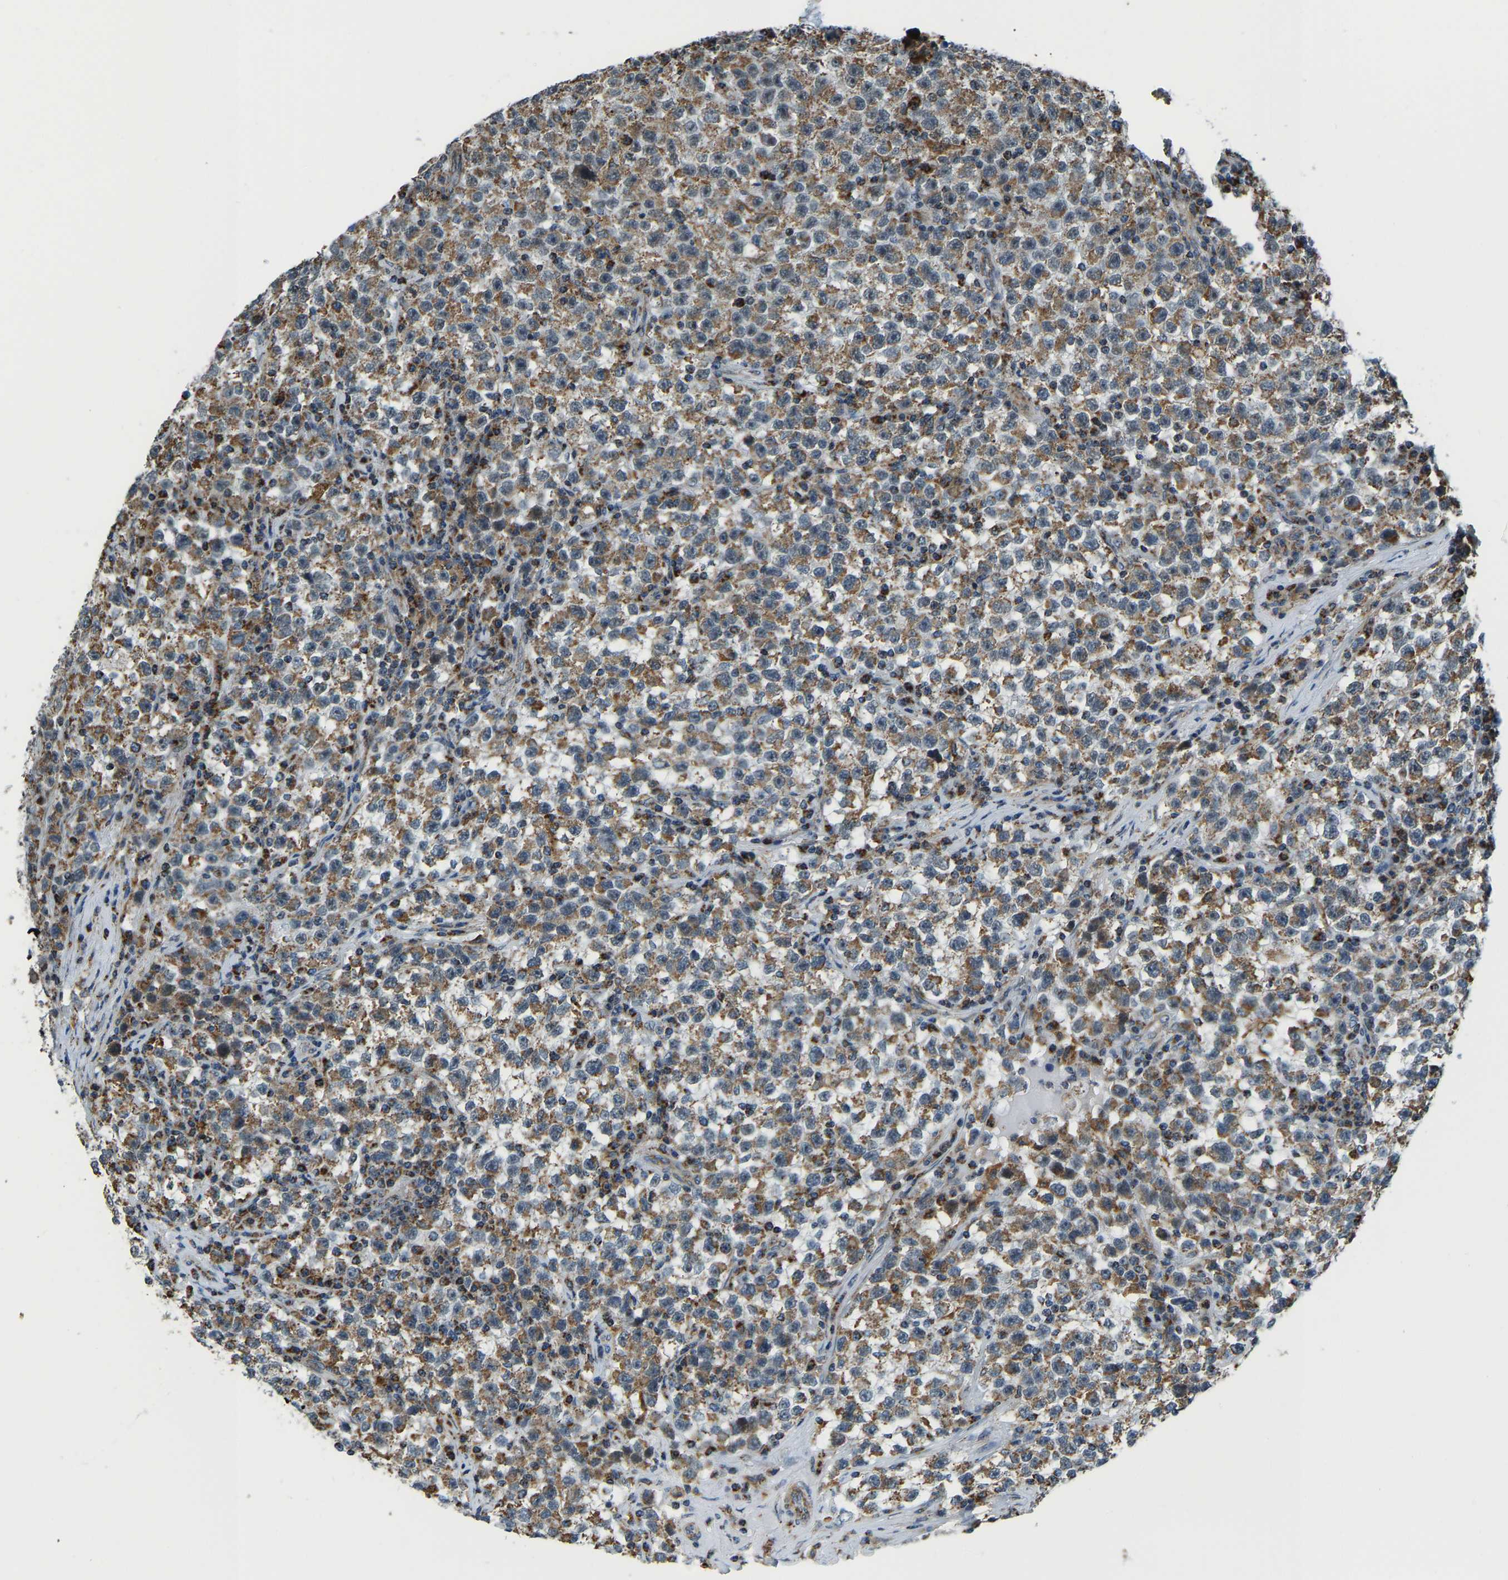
{"staining": {"intensity": "moderate", "quantity": ">75%", "location": "cytoplasmic/membranous"}, "tissue": "testis cancer", "cell_type": "Tumor cells", "image_type": "cancer", "snomed": [{"axis": "morphology", "description": "Seminoma, NOS"}, {"axis": "topography", "description": "Testis"}], "caption": "Testis cancer tissue displays moderate cytoplasmic/membranous positivity in approximately >75% of tumor cells, visualized by immunohistochemistry. Nuclei are stained in blue.", "gene": "RBM33", "patient": {"sex": "male", "age": 22}}